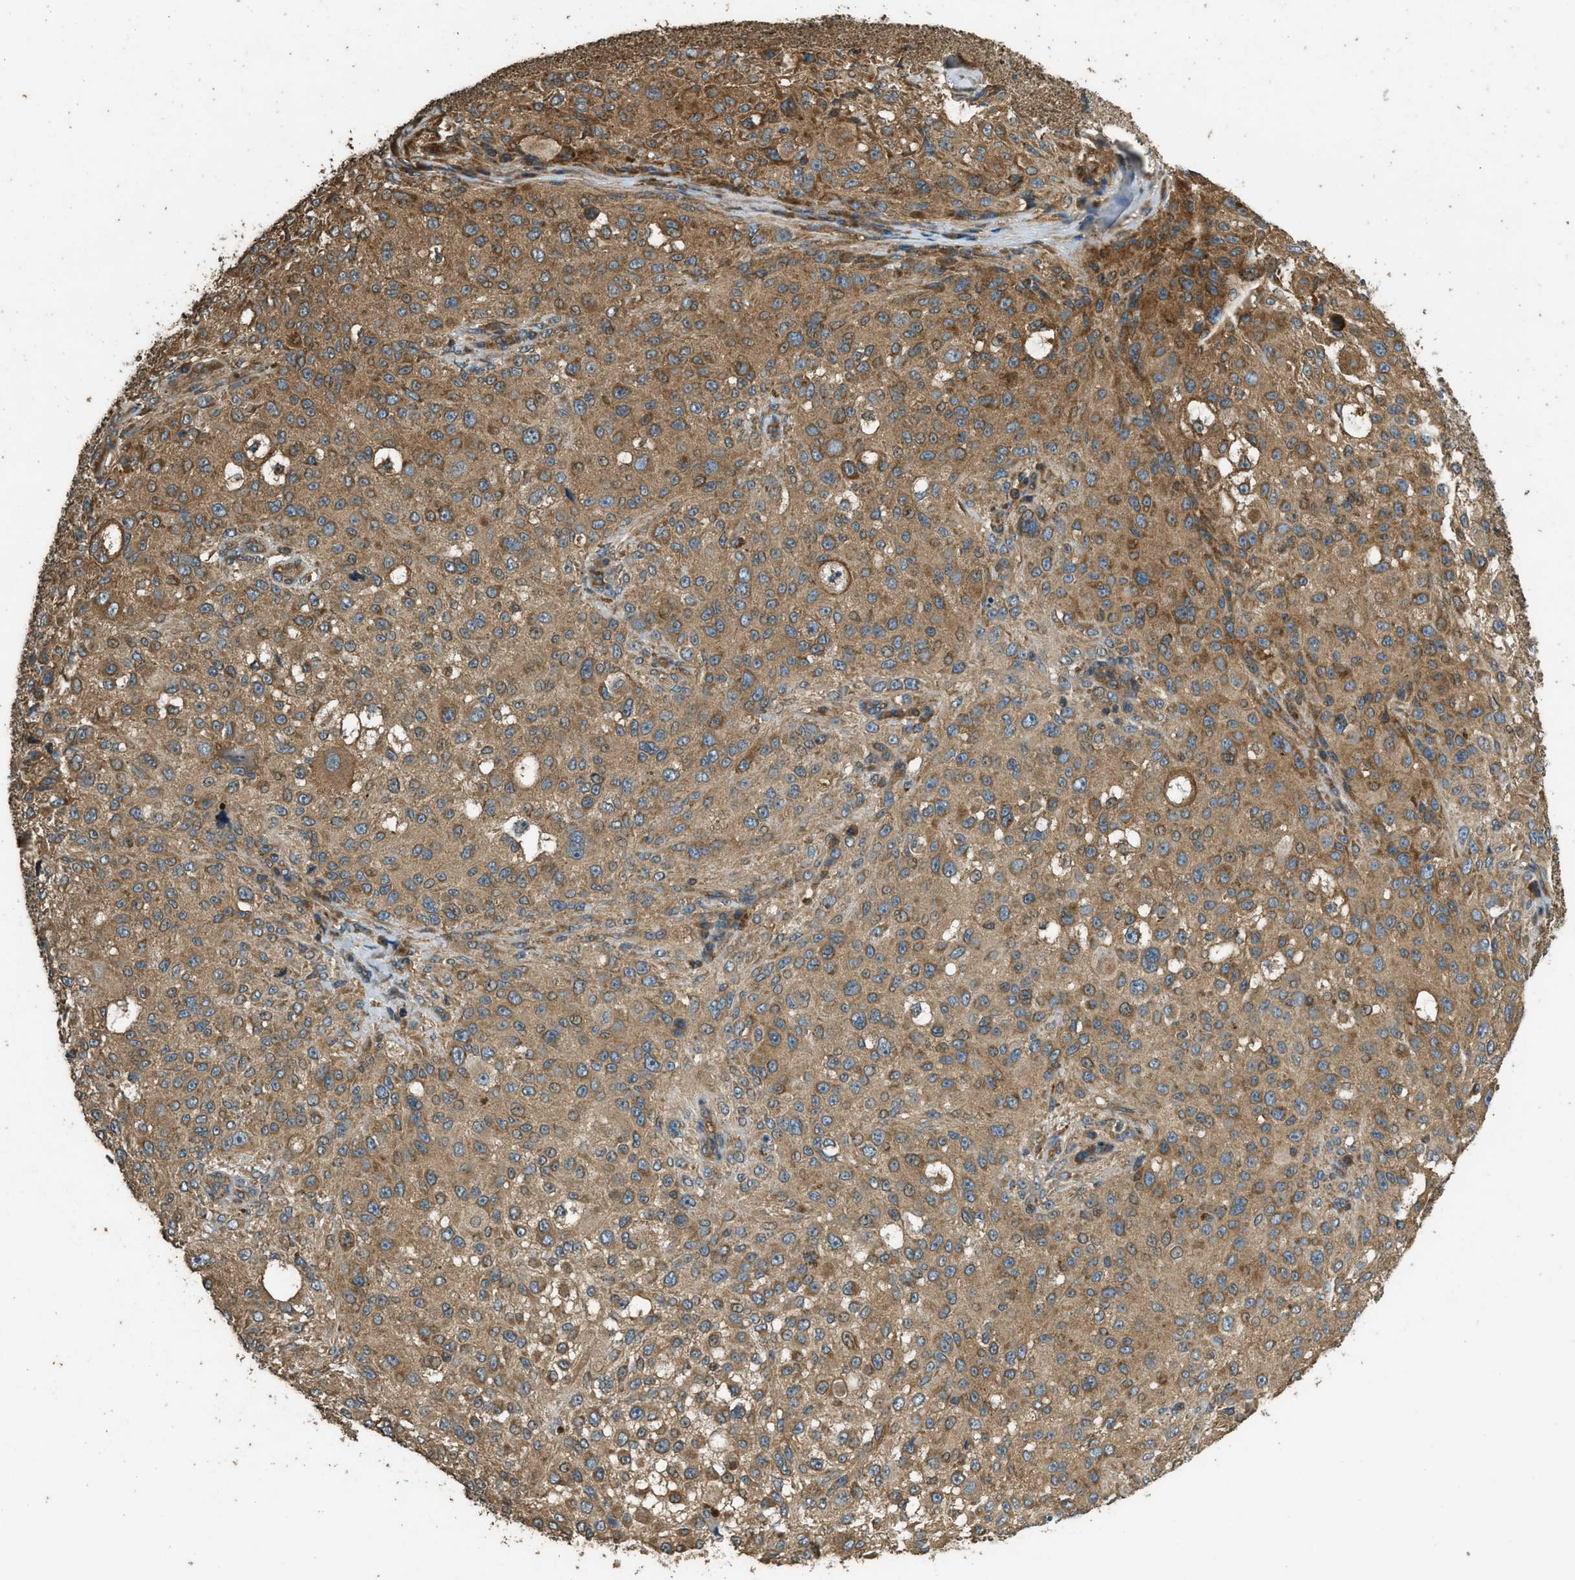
{"staining": {"intensity": "moderate", "quantity": ">75%", "location": "cytoplasmic/membranous"}, "tissue": "melanoma", "cell_type": "Tumor cells", "image_type": "cancer", "snomed": [{"axis": "morphology", "description": "Necrosis, NOS"}, {"axis": "morphology", "description": "Malignant melanoma, NOS"}, {"axis": "topography", "description": "Skin"}], "caption": "Human malignant melanoma stained with a brown dye displays moderate cytoplasmic/membranous positive positivity in about >75% of tumor cells.", "gene": "MARS1", "patient": {"sex": "female", "age": 87}}